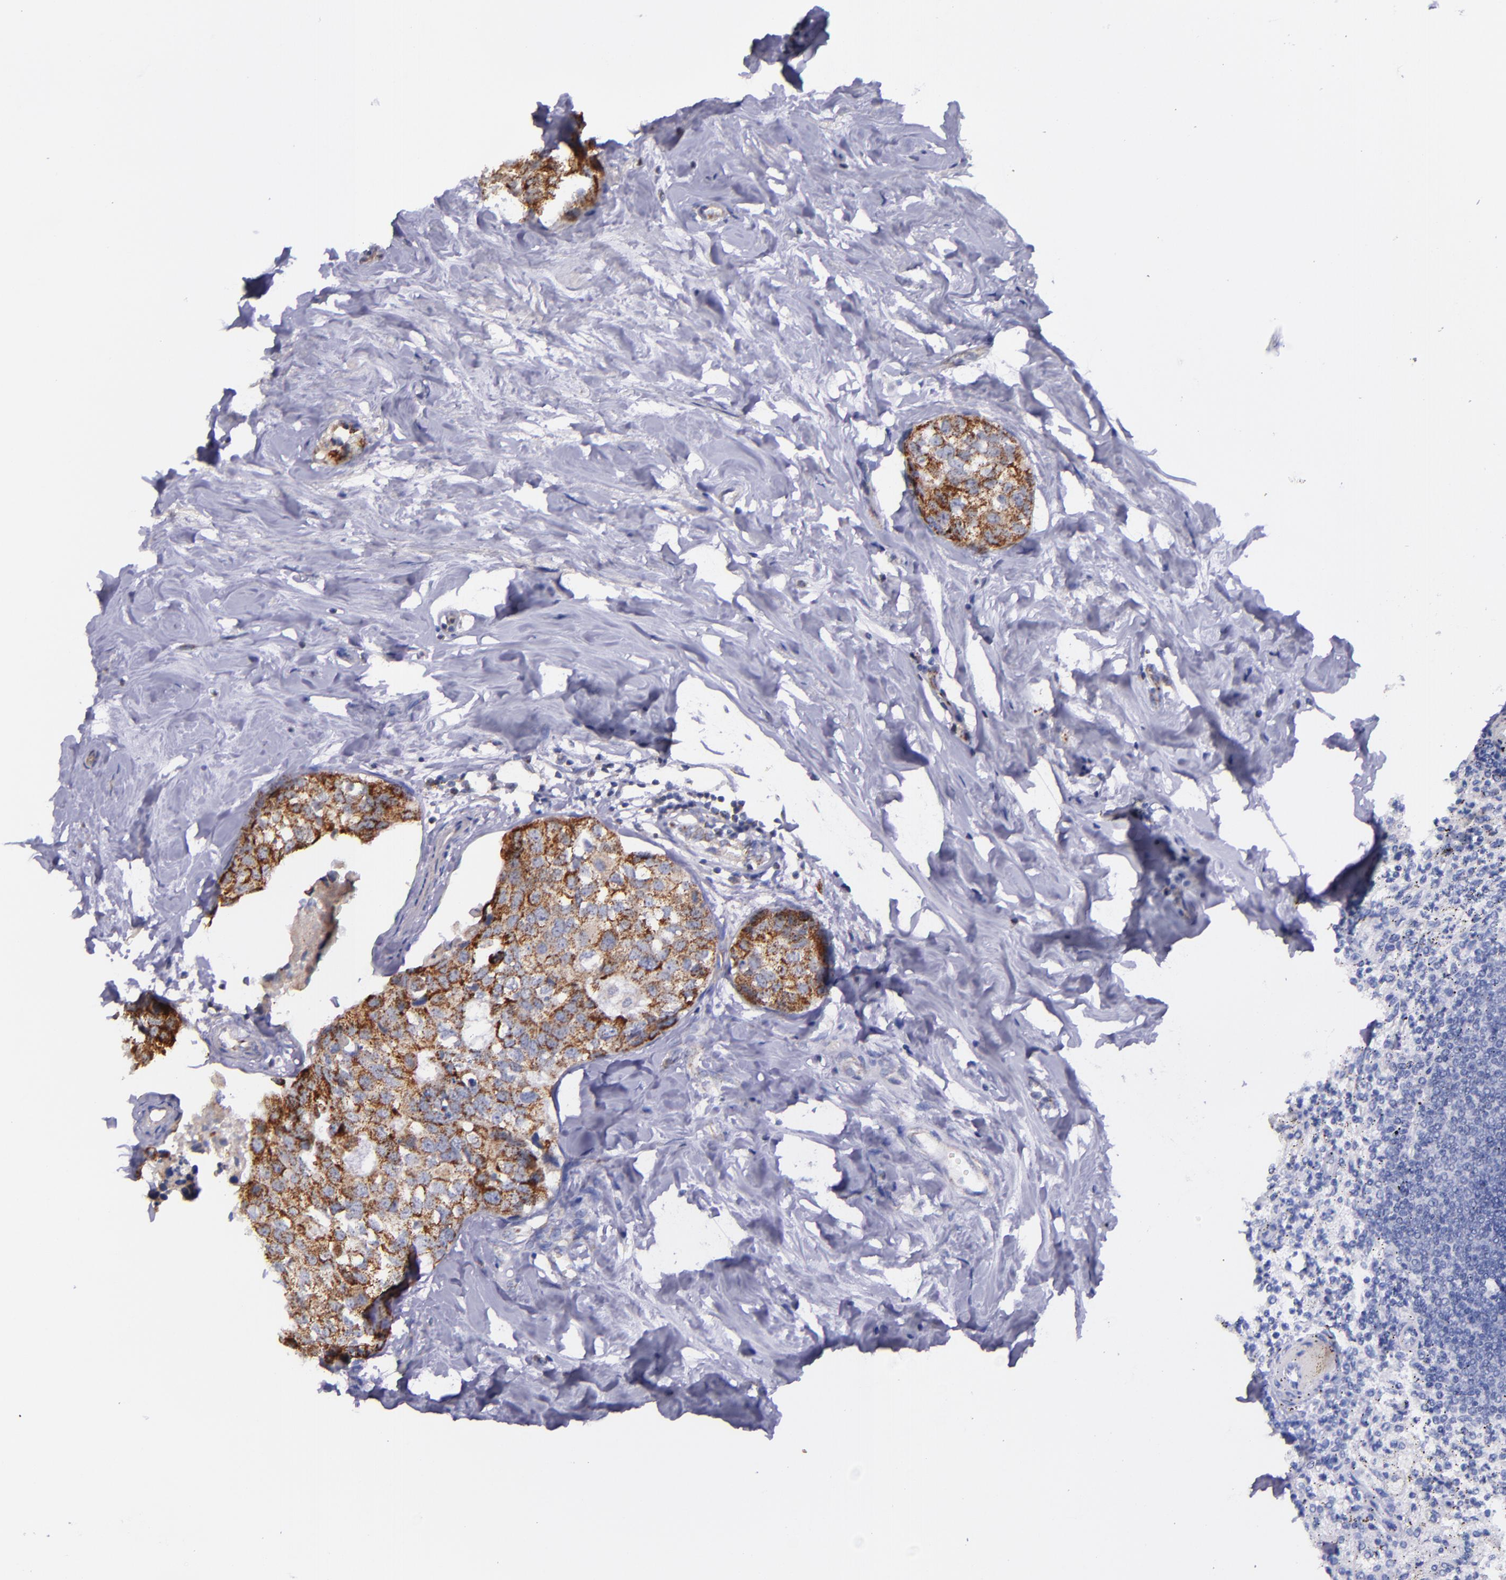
{"staining": {"intensity": "moderate", "quantity": ">75%", "location": "cytoplasmic/membranous"}, "tissue": "breast cancer", "cell_type": "Tumor cells", "image_type": "cancer", "snomed": [{"axis": "morphology", "description": "Normal tissue, NOS"}, {"axis": "morphology", "description": "Duct carcinoma"}, {"axis": "topography", "description": "Breast"}], "caption": "A brown stain labels moderate cytoplasmic/membranous expression of a protein in human breast invasive ductal carcinoma tumor cells.", "gene": "SHC1", "patient": {"sex": "female", "age": 50}}